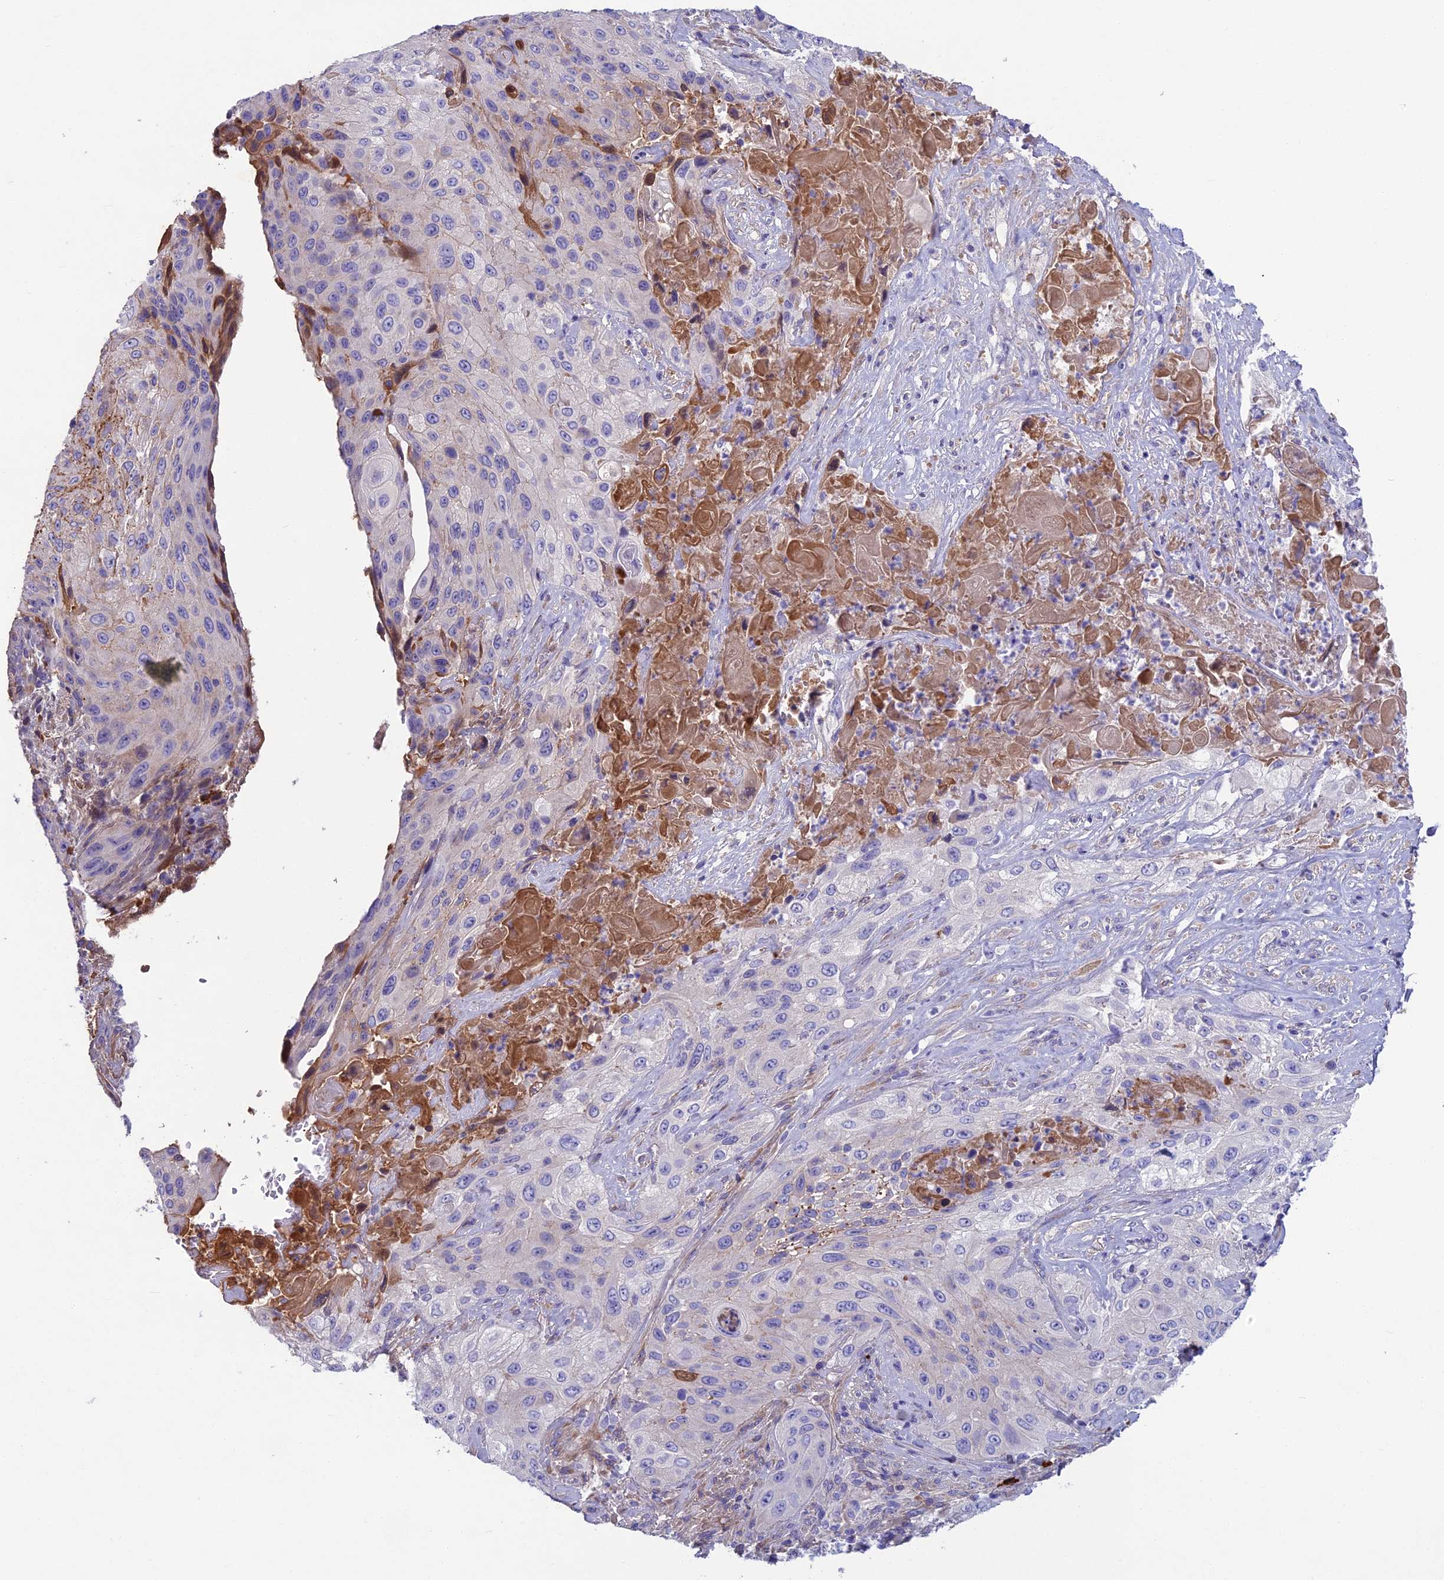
{"staining": {"intensity": "negative", "quantity": "none", "location": "none"}, "tissue": "cervical cancer", "cell_type": "Tumor cells", "image_type": "cancer", "snomed": [{"axis": "morphology", "description": "Squamous cell carcinoma, NOS"}, {"axis": "topography", "description": "Cervix"}], "caption": "Immunohistochemistry (IHC) of cervical squamous cell carcinoma exhibits no expression in tumor cells.", "gene": "SNAP91", "patient": {"sex": "female", "age": 42}}